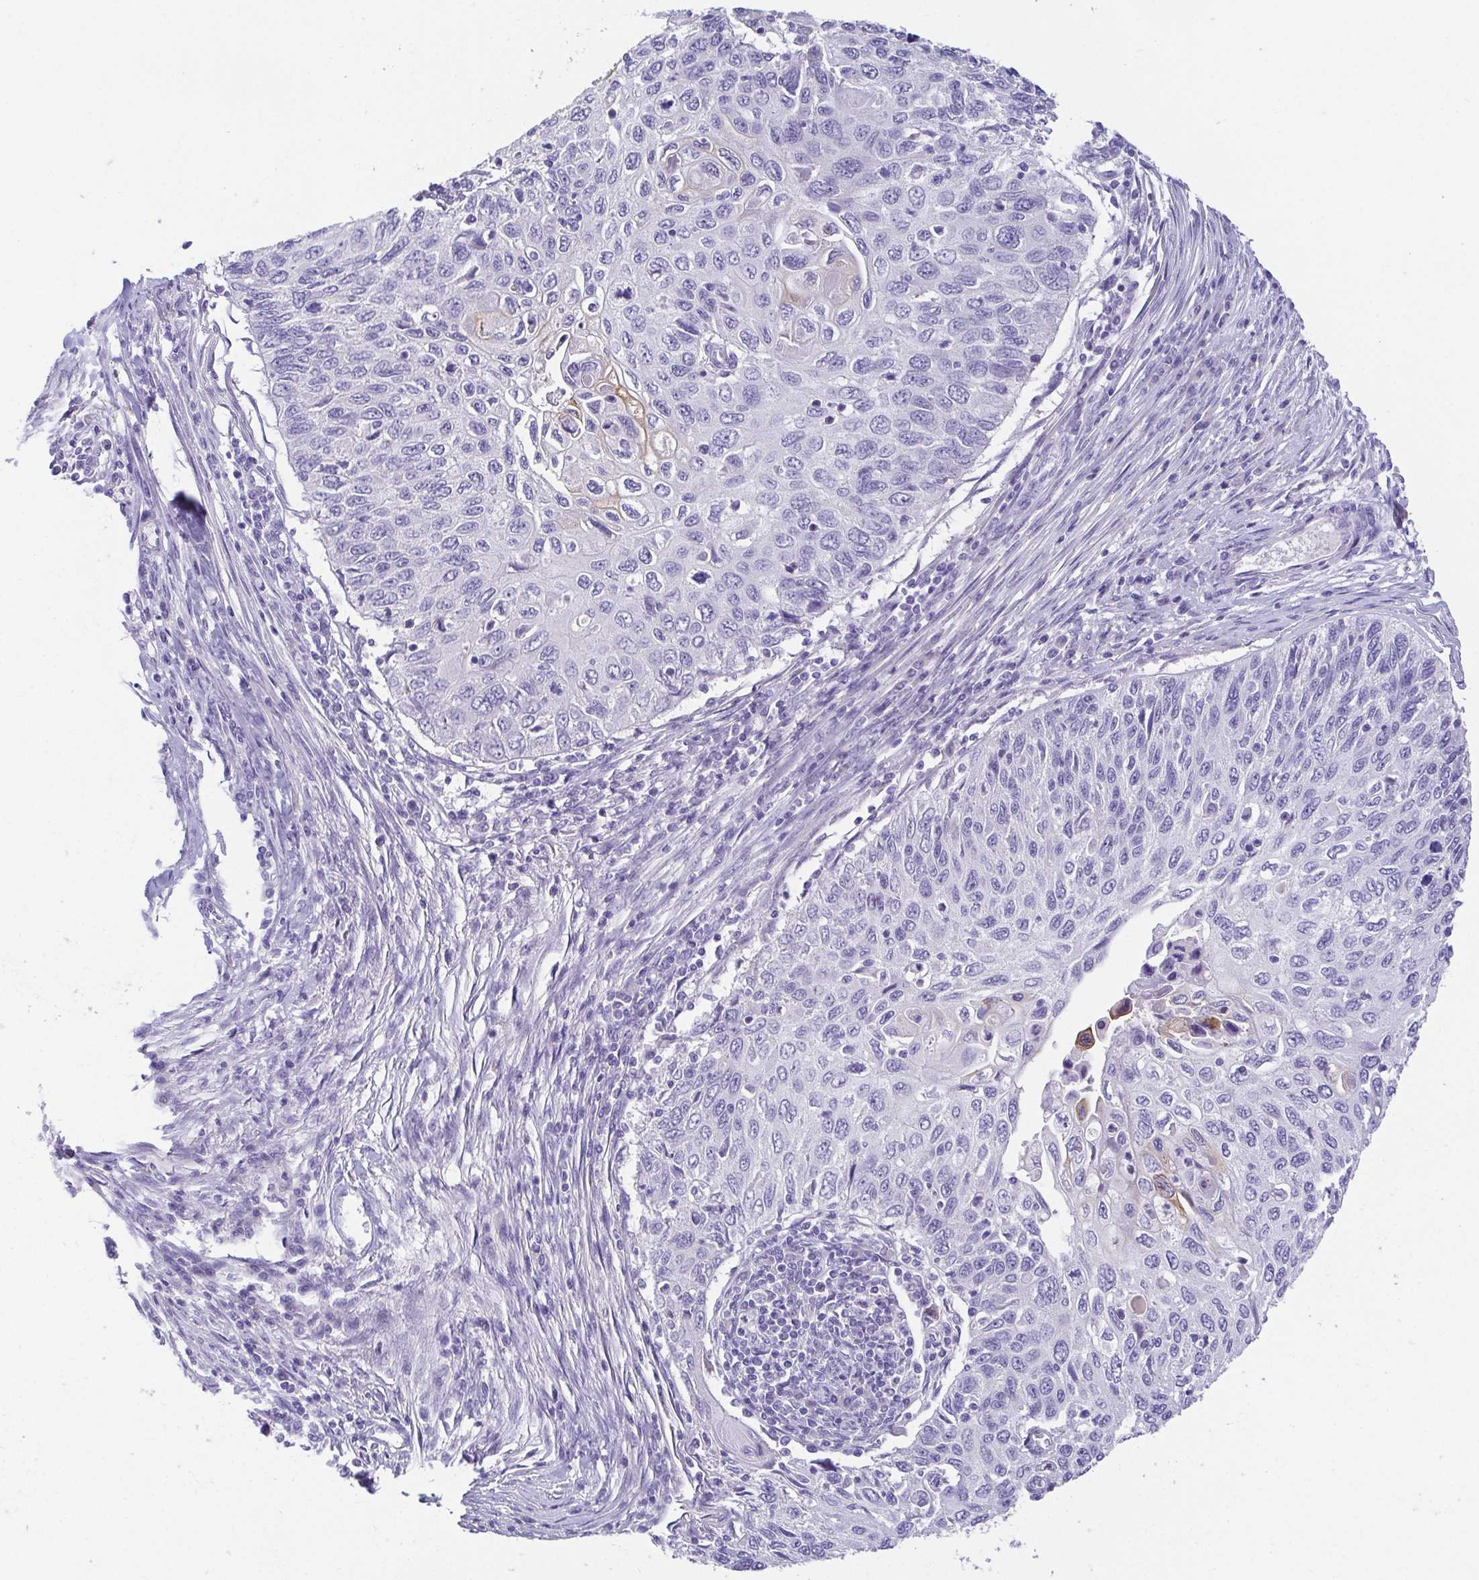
{"staining": {"intensity": "weak", "quantity": "<25%", "location": "cytoplasmic/membranous"}, "tissue": "cervical cancer", "cell_type": "Tumor cells", "image_type": "cancer", "snomed": [{"axis": "morphology", "description": "Squamous cell carcinoma, NOS"}, {"axis": "topography", "description": "Cervix"}], "caption": "IHC histopathology image of neoplastic tissue: cervical squamous cell carcinoma stained with DAB (3,3'-diaminobenzidine) shows no significant protein staining in tumor cells.", "gene": "HAPLN2", "patient": {"sex": "female", "age": 70}}